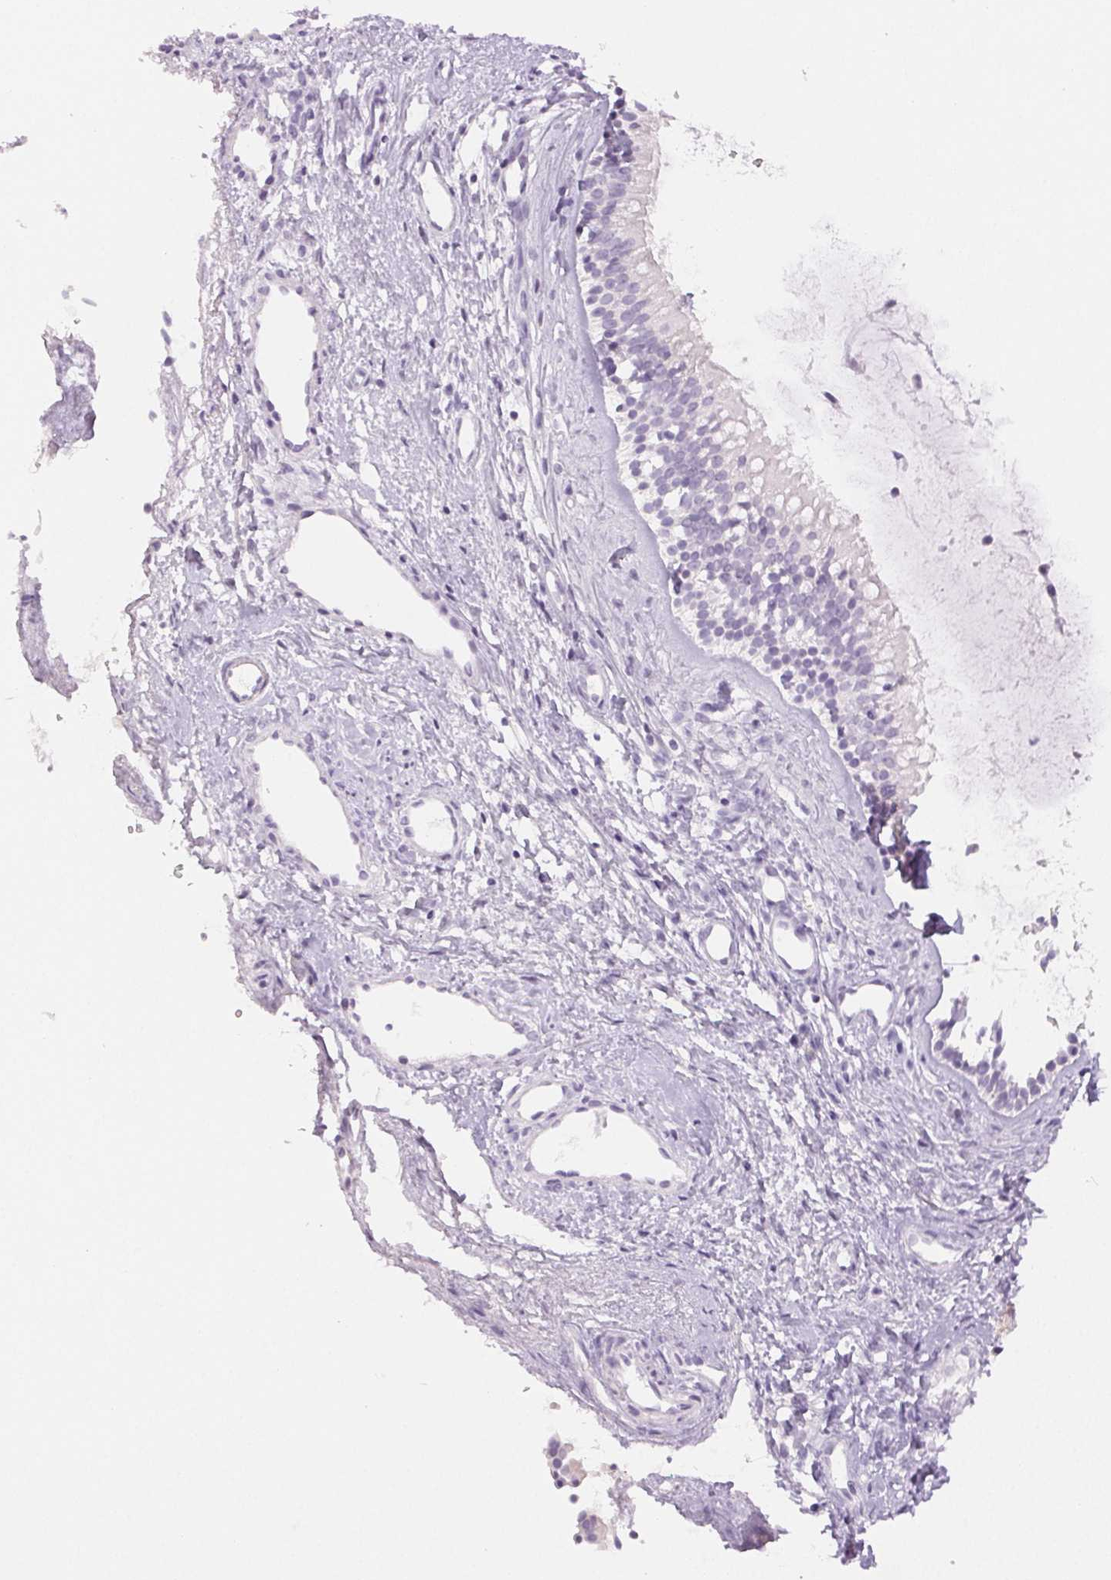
{"staining": {"intensity": "negative", "quantity": "none", "location": "none"}, "tissue": "nasopharynx", "cell_type": "Respiratory epithelial cells", "image_type": "normal", "snomed": [{"axis": "morphology", "description": "Normal tissue, NOS"}, {"axis": "topography", "description": "Nasopharynx"}], "caption": "This is a micrograph of immunohistochemistry (IHC) staining of benign nasopharynx, which shows no expression in respiratory epithelial cells. (DAB immunohistochemistry (IHC) with hematoxylin counter stain).", "gene": "SLC5A2", "patient": {"sex": "male", "age": 58}}